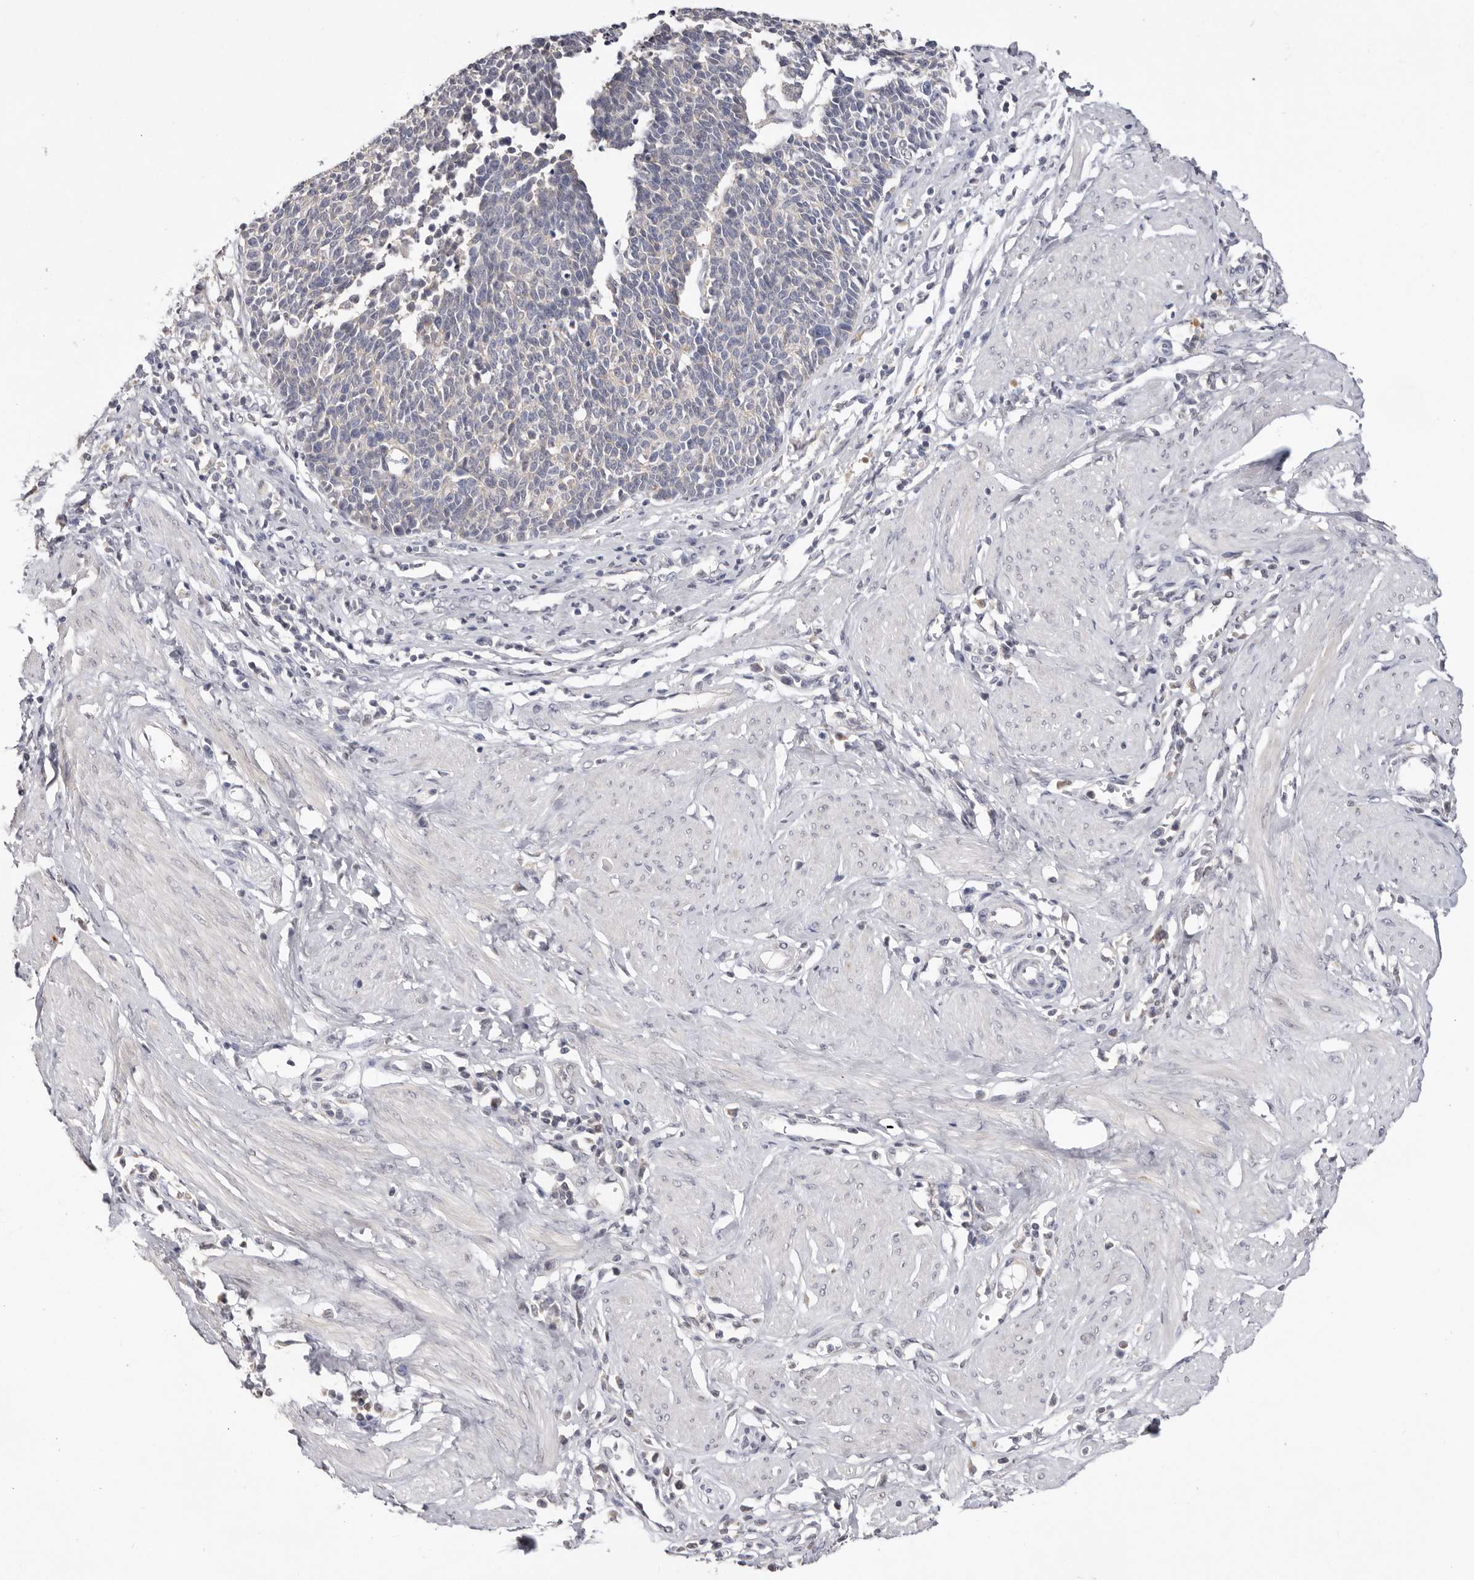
{"staining": {"intensity": "negative", "quantity": "none", "location": "none"}, "tissue": "cervical cancer", "cell_type": "Tumor cells", "image_type": "cancer", "snomed": [{"axis": "morphology", "description": "Normal tissue, NOS"}, {"axis": "morphology", "description": "Squamous cell carcinoma, NOS"}, {"axis": "topography", "description": "Cervix"}], "caption": "Immunohistochemistry (IHC) micrograph of human cervical cancer (squamous cell carcinoma) stained for a protein (brown), which exhibits no positivity in tumor cells.", "gene": "DOP1A", "patient": {"sex": "female", "age": 35}}